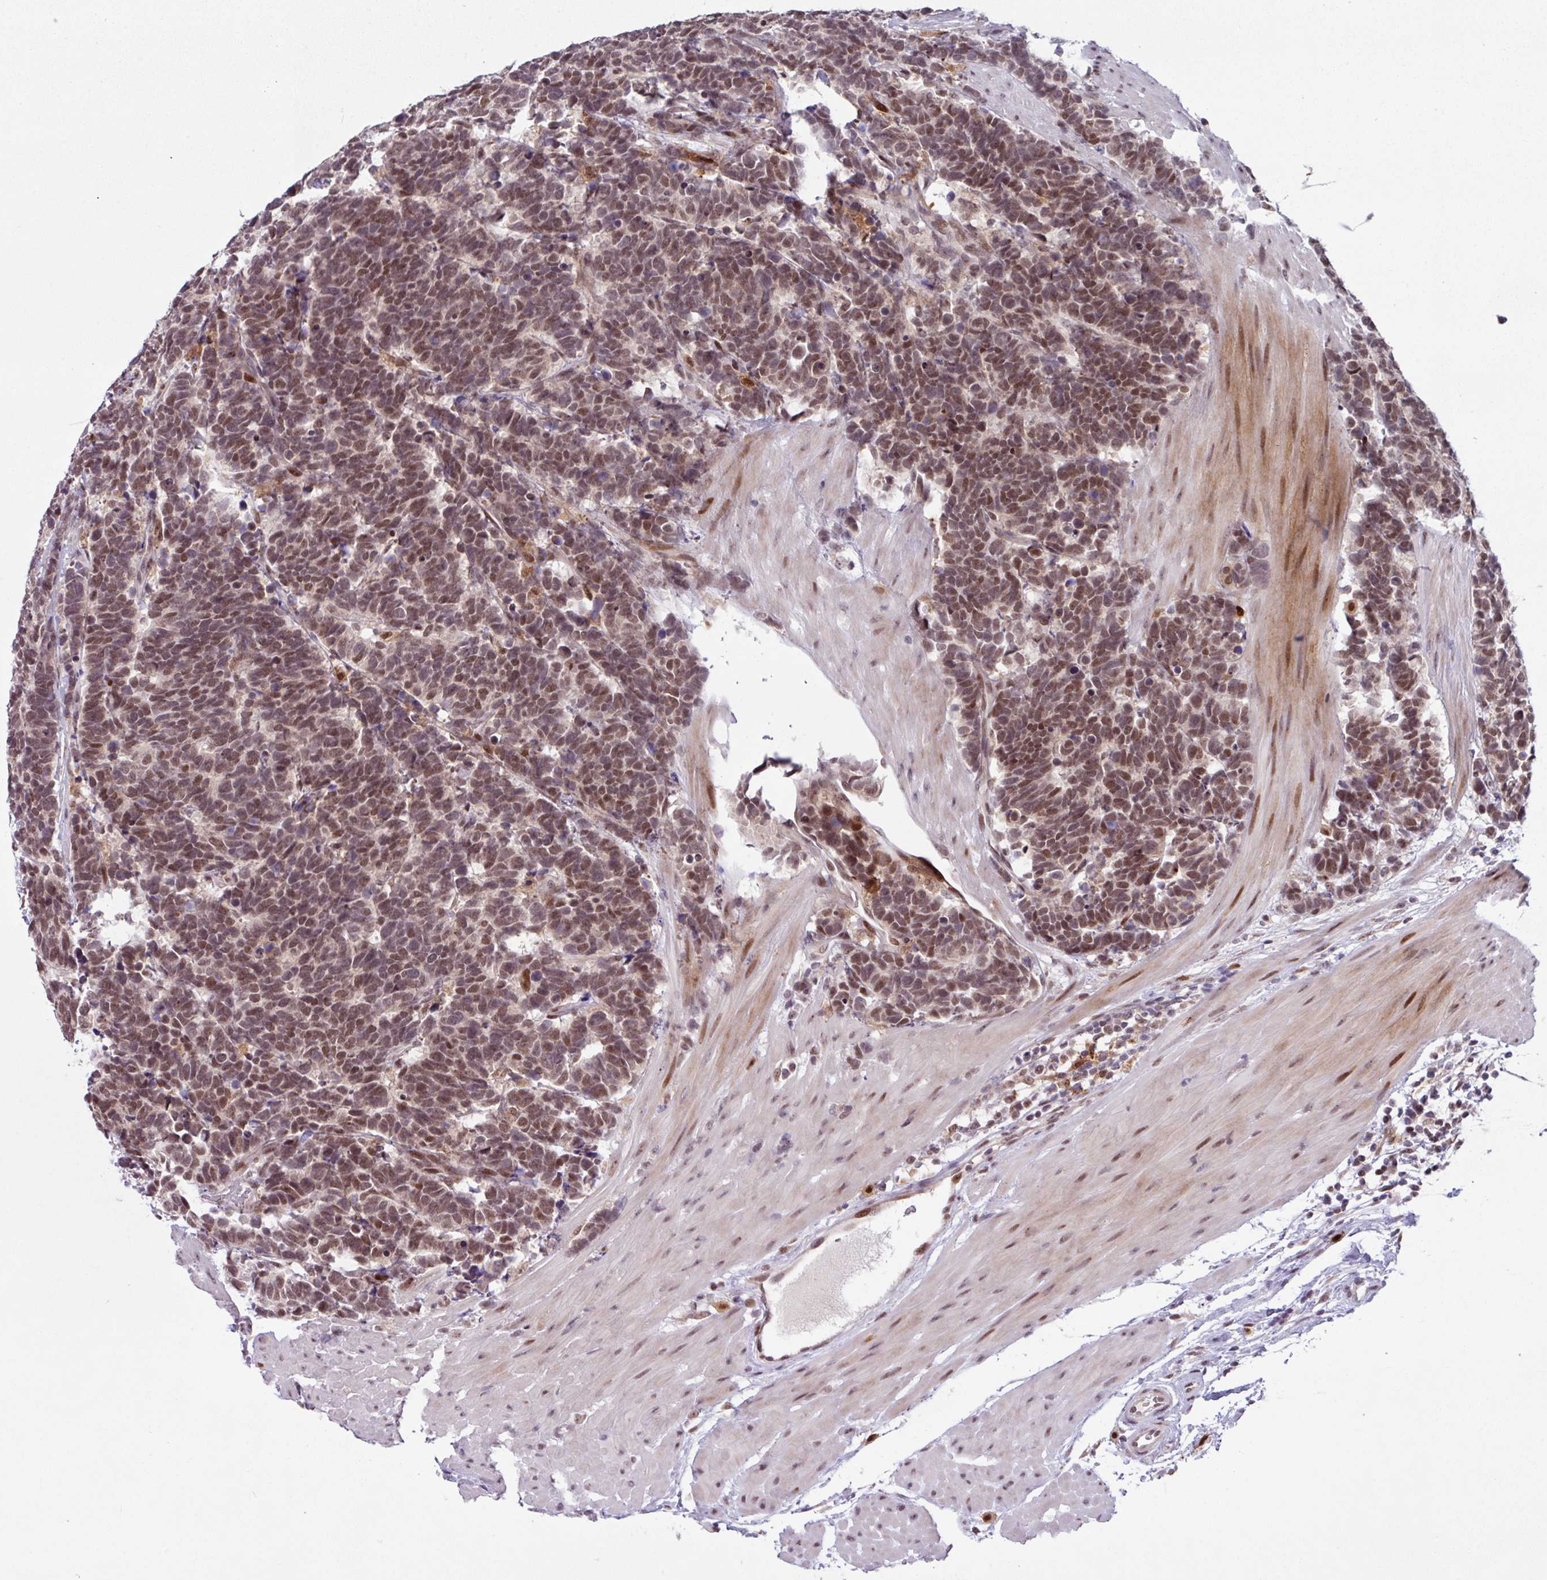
{"staining": {"intensity": "moderate", "quantity": ">75%", "location": "nuclear"}, "tissue": "carcinoid", "cell_type": "Tumor cells", "image_type": "cancer", "snomed": [{"axis": "morphology", "description": "Carcinoma, NOS"}, {"axis": "morphology", "description": "Carcinoid, malignant, NOS"}, {"axis": "topography", "description": "Urinary bladder"}], "caption": "Immunohistochemical staining of human carcinoid exhibits medium levels of moderate nuclear protein positivity in about >75% of tumor cells.", "gene": "BRD3", "patient": {"sex": "male", "age": 57}}